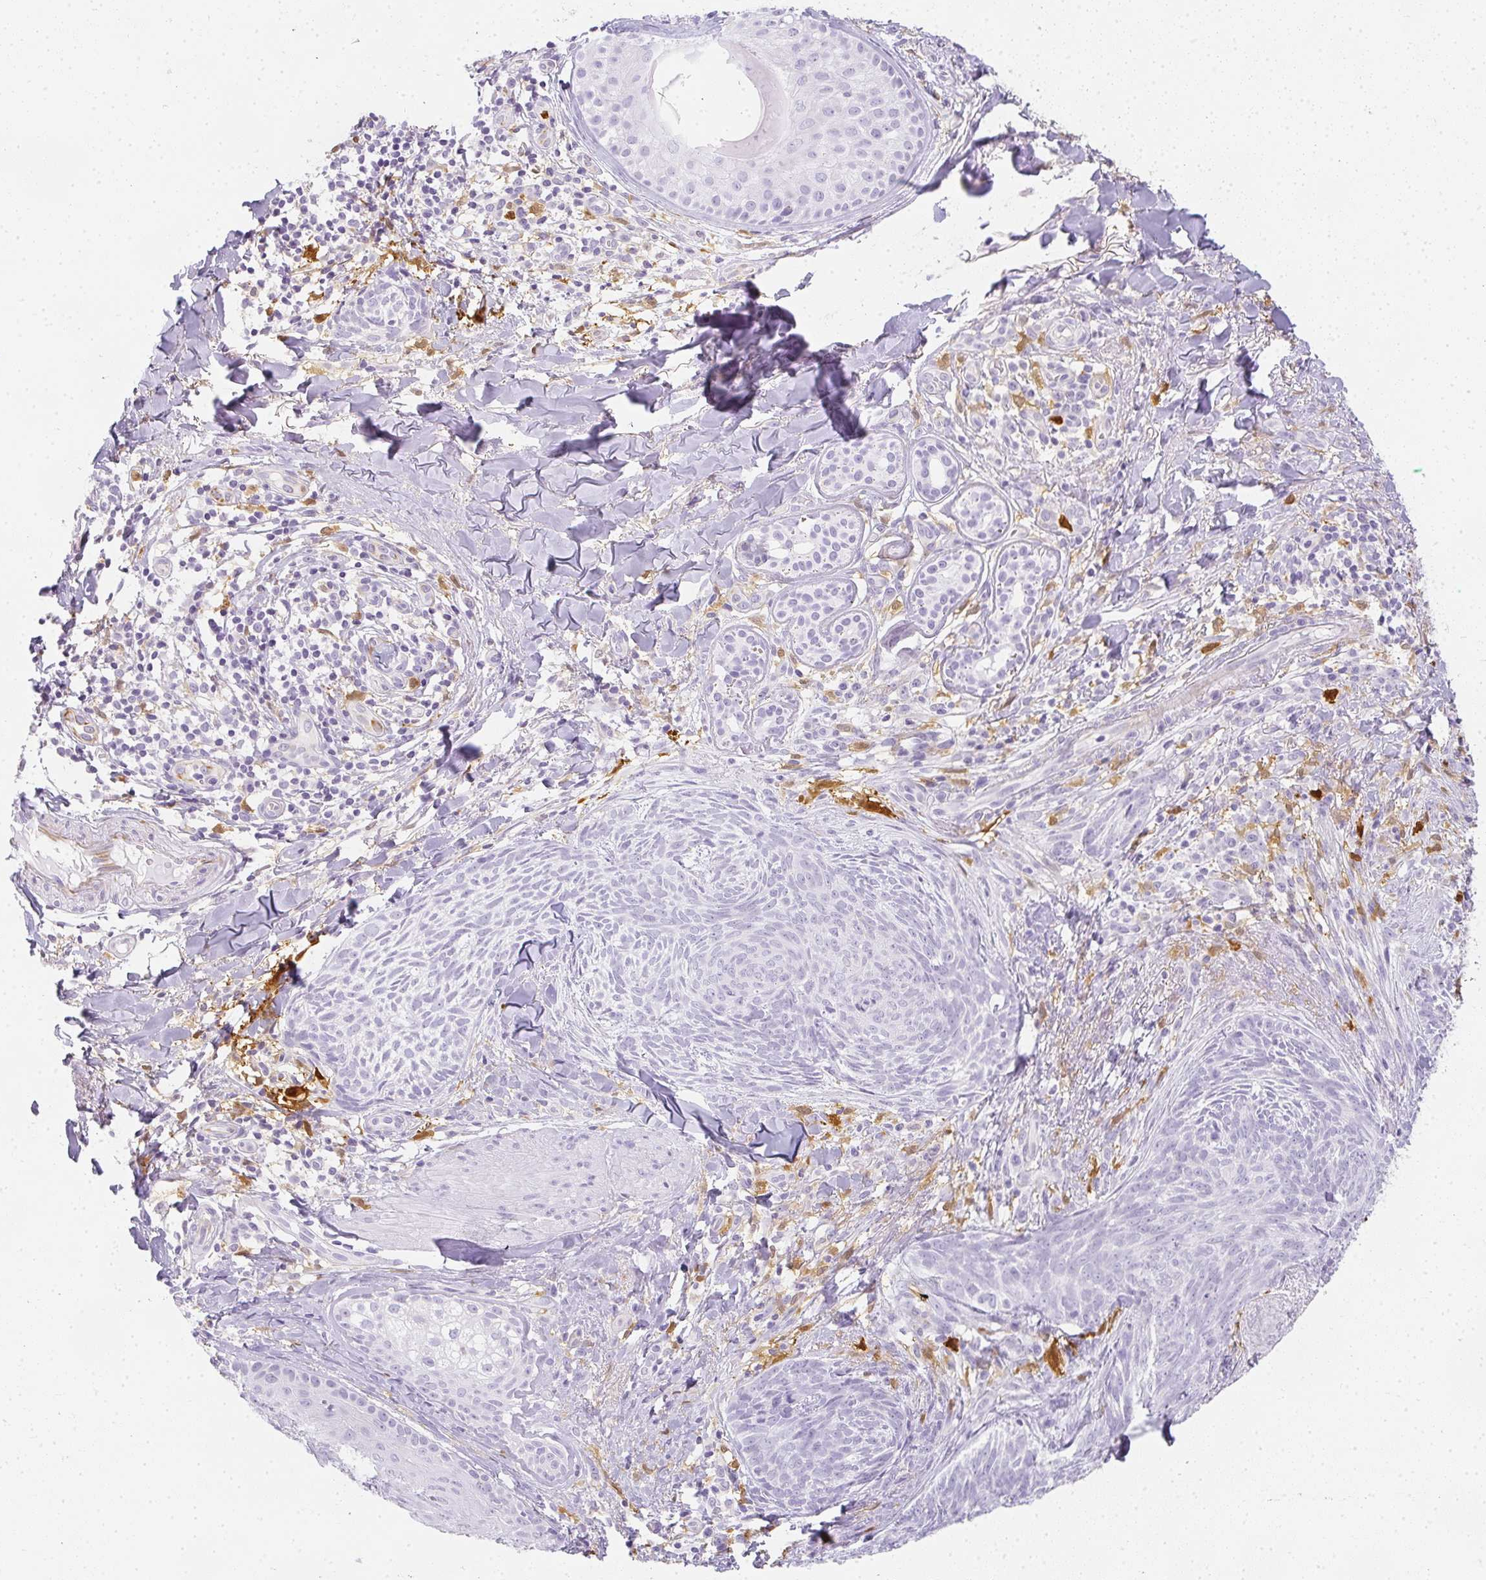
{"staining": {"intensity": "negative", "quantity": "none", "location": "none"}, "tissue": "skin cancer", "cell_type": "Tumor cells", "image_type": "cancer", "snomed": [{"axis": "morphology", "description": "Basal cell carcinoma"}, {"axis": "topography", "description": "Skin"}], "caption": "This is an immunohistochemistry (IHC) histopathology image of skin basal cell carcinoma. There is no staining in tumor cells.", "gene": "HK3", "patient": {"sex": "female", "age": 93}}